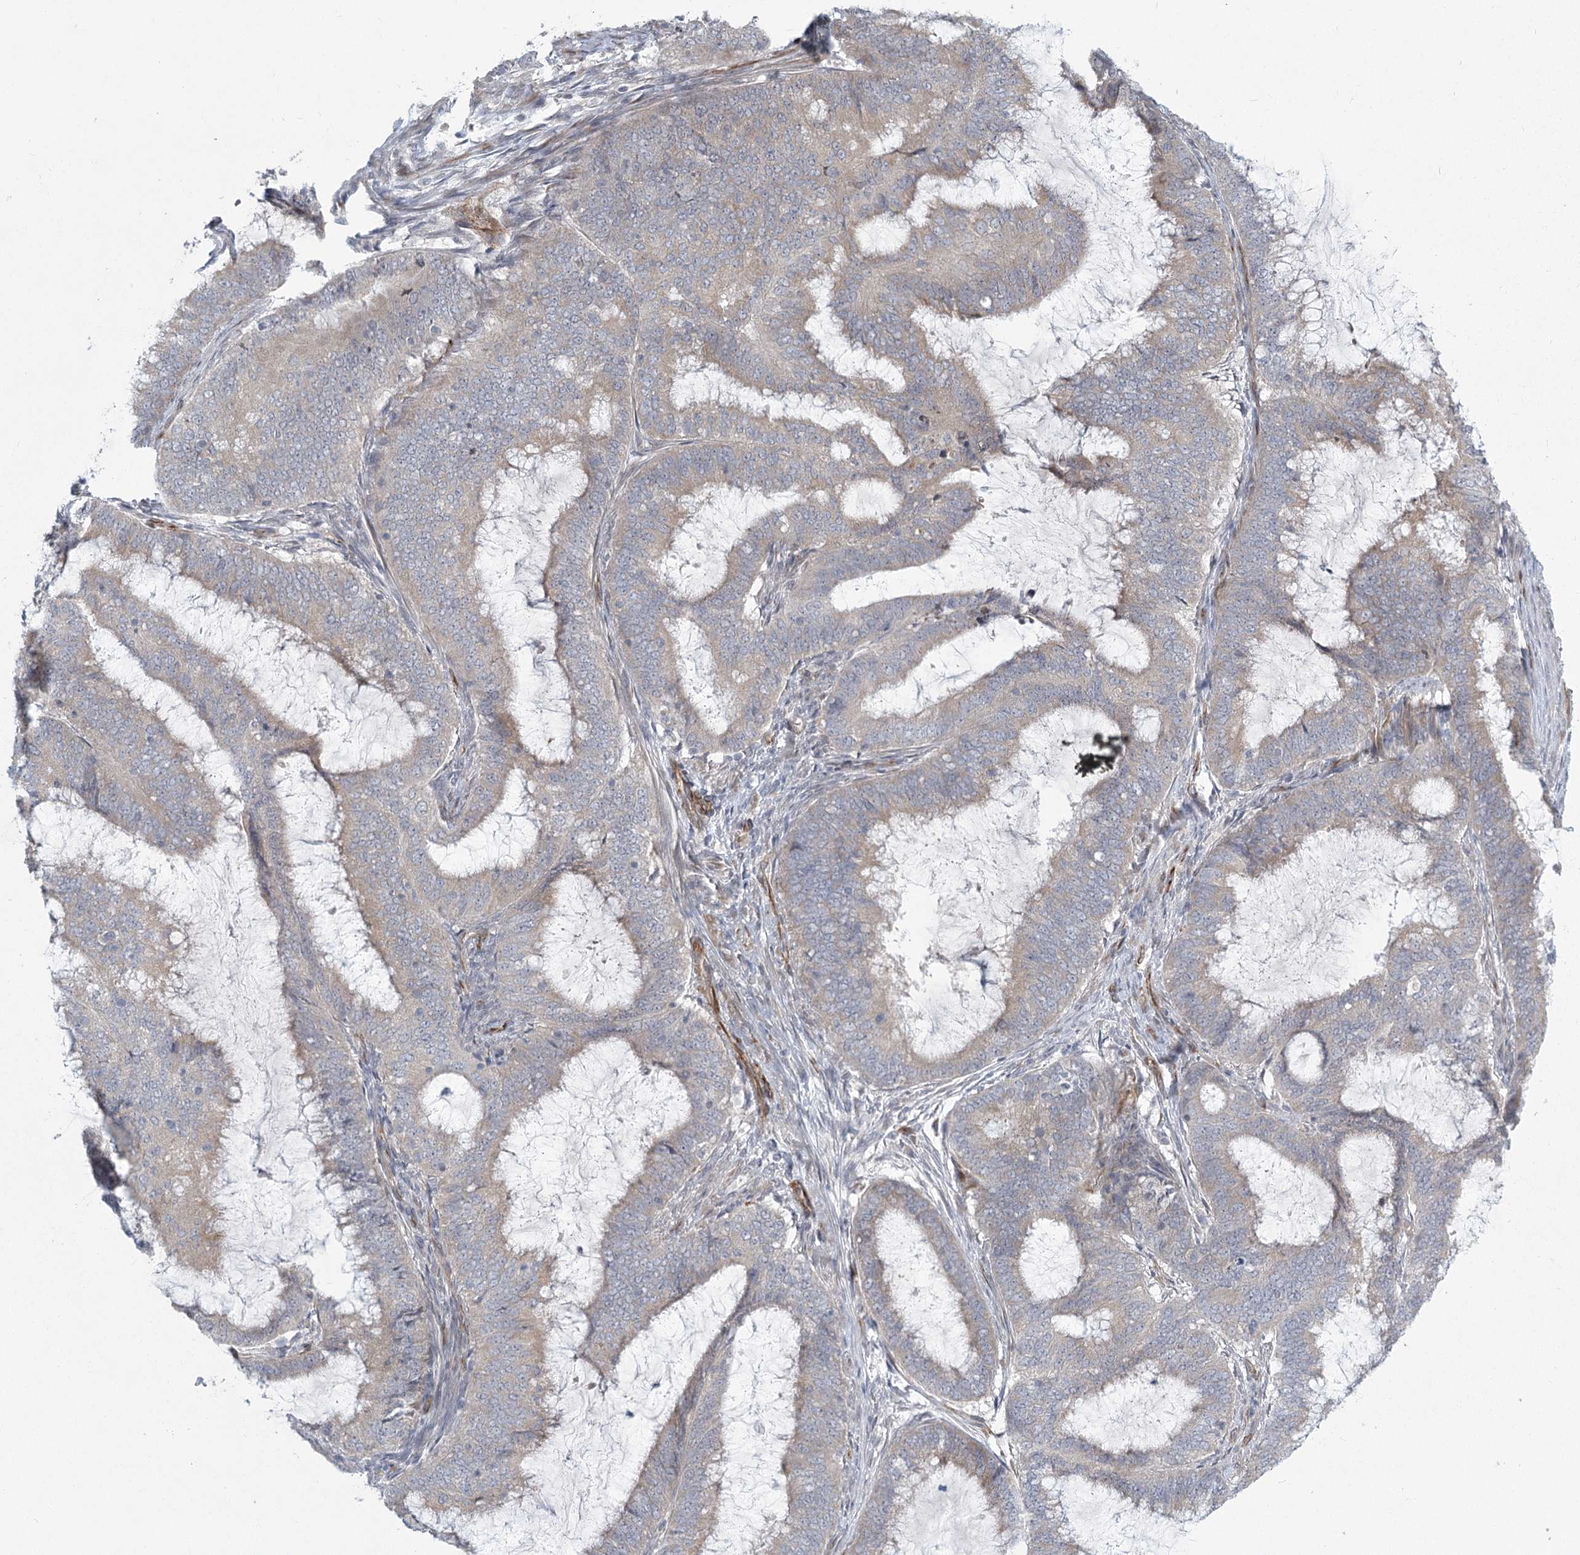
{"staining": {"intensity": "negative", "quantity": "none", "location": "none"}, "tissue": "endometrial cancer", "cell_type": "Tumor cells", "image_type": "cancer", "snomed": [{"axis": "morphology", "description": "Adenocarcinoma, NOS"}, {"axis": "topography", "description": "Endometrium"}], "caption": "IHC histopathology image of neoplastic tissue: adenocarcinoma (endometrial) stained with DAB reveals no significant protein staining in tumor cells.", "gene": "MEPE", "patient": {"sex": "female", "age": 51}}